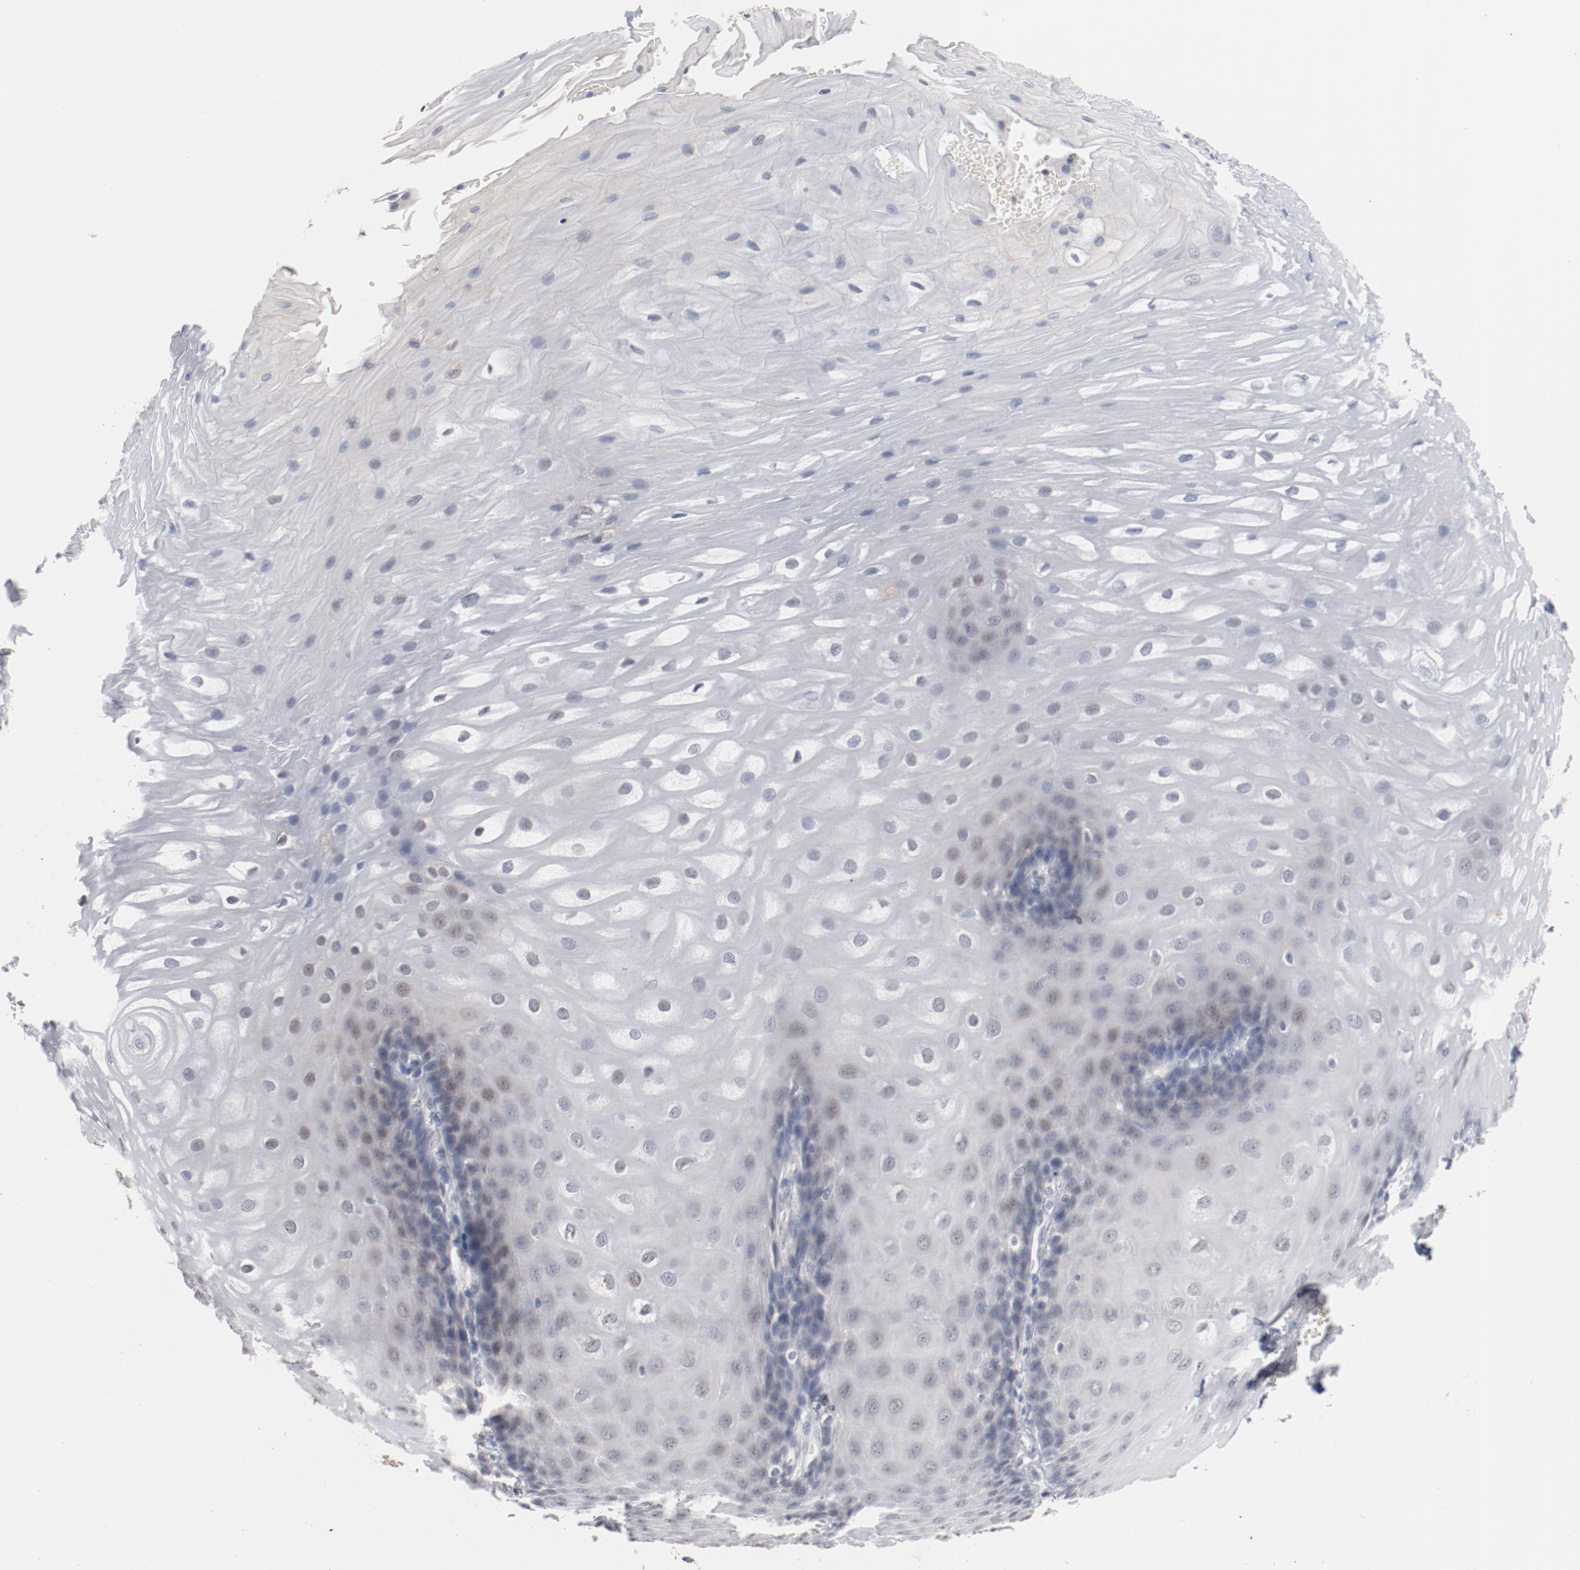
{"staining": {"intensity": "negative", "quantity": "none", "location": "none"}, "tissue": "esophagus", "cell_type": "Squamous epithelial cells", "image_type": "normal", "snomed": [{"axis": "morphology", "description": "Normal tissue, NOS"}, {"axis": "morphology", "description": "Adenocarcinoma, NOS"}, {"axis": "topography", "description": "Esophagus"}, {"axis": "topography", "description": "Stomach"}], "caption": "High power microscopy micrograph of an immunohistochemistry (IHC) micrograph of unremarkable esophagus, revealing no significant expression in squamous epithelial cells.", "gene": "ERICH1", "patient": {"sex": "male", "age": 62}}